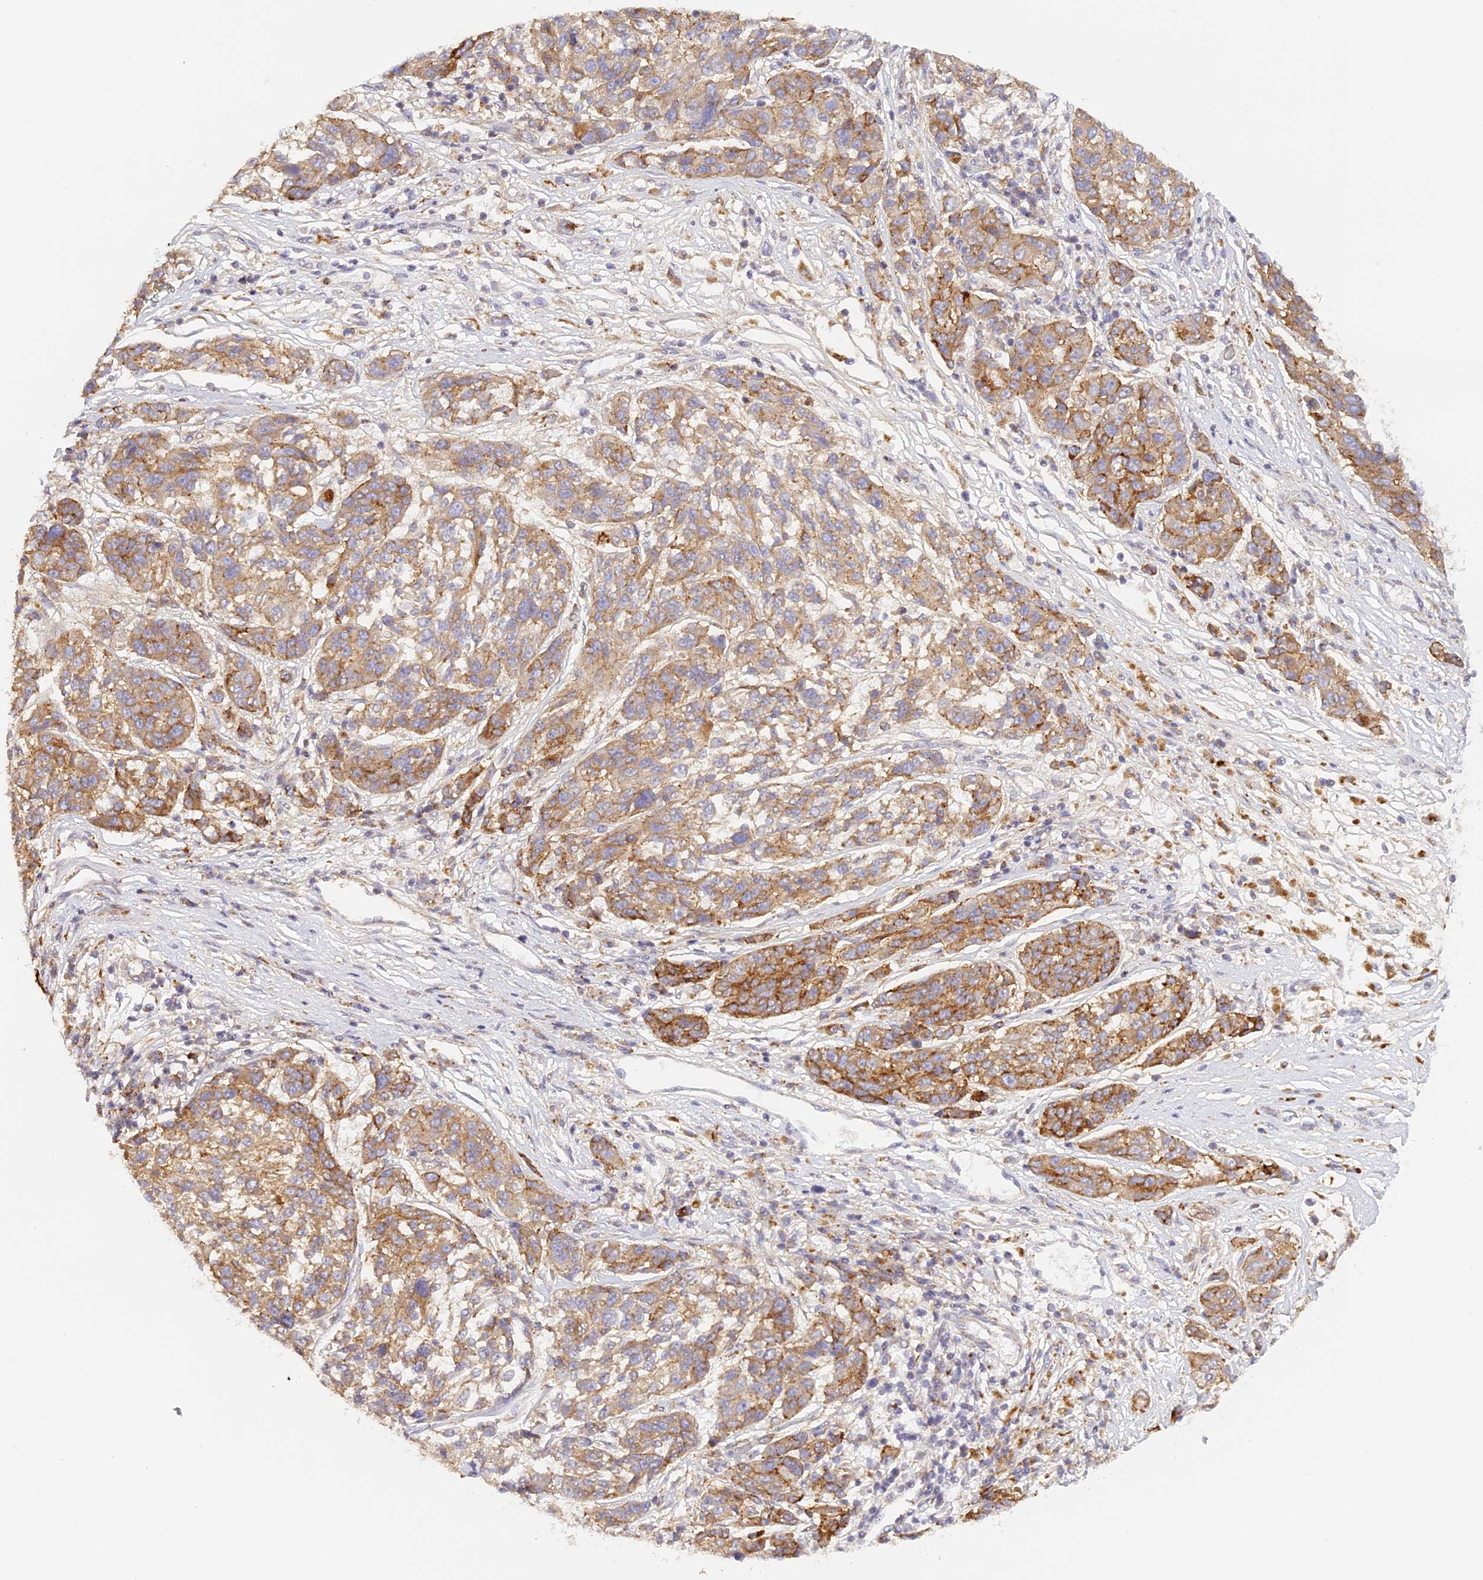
{"staining": {"intensity": "moderate", "quantity": ">75%", "location": "cytoplasmic/membranous"}, "tissue": "melanoma", "cell_type": "Tumor cells", "image_type": "cancer", "snomed": [{"axis": "morphology", "description": "Malignant melanoma, NOS"}, {"axis": "topography", "description": "Skin"}], "caption": "The immunohistochemical stain highlights moderate cytoplasmic/membranous expression in tumor cells of melanoma tissue.", "gene": "LAMP2", "patient": {"sex": "male", "age": 53}}